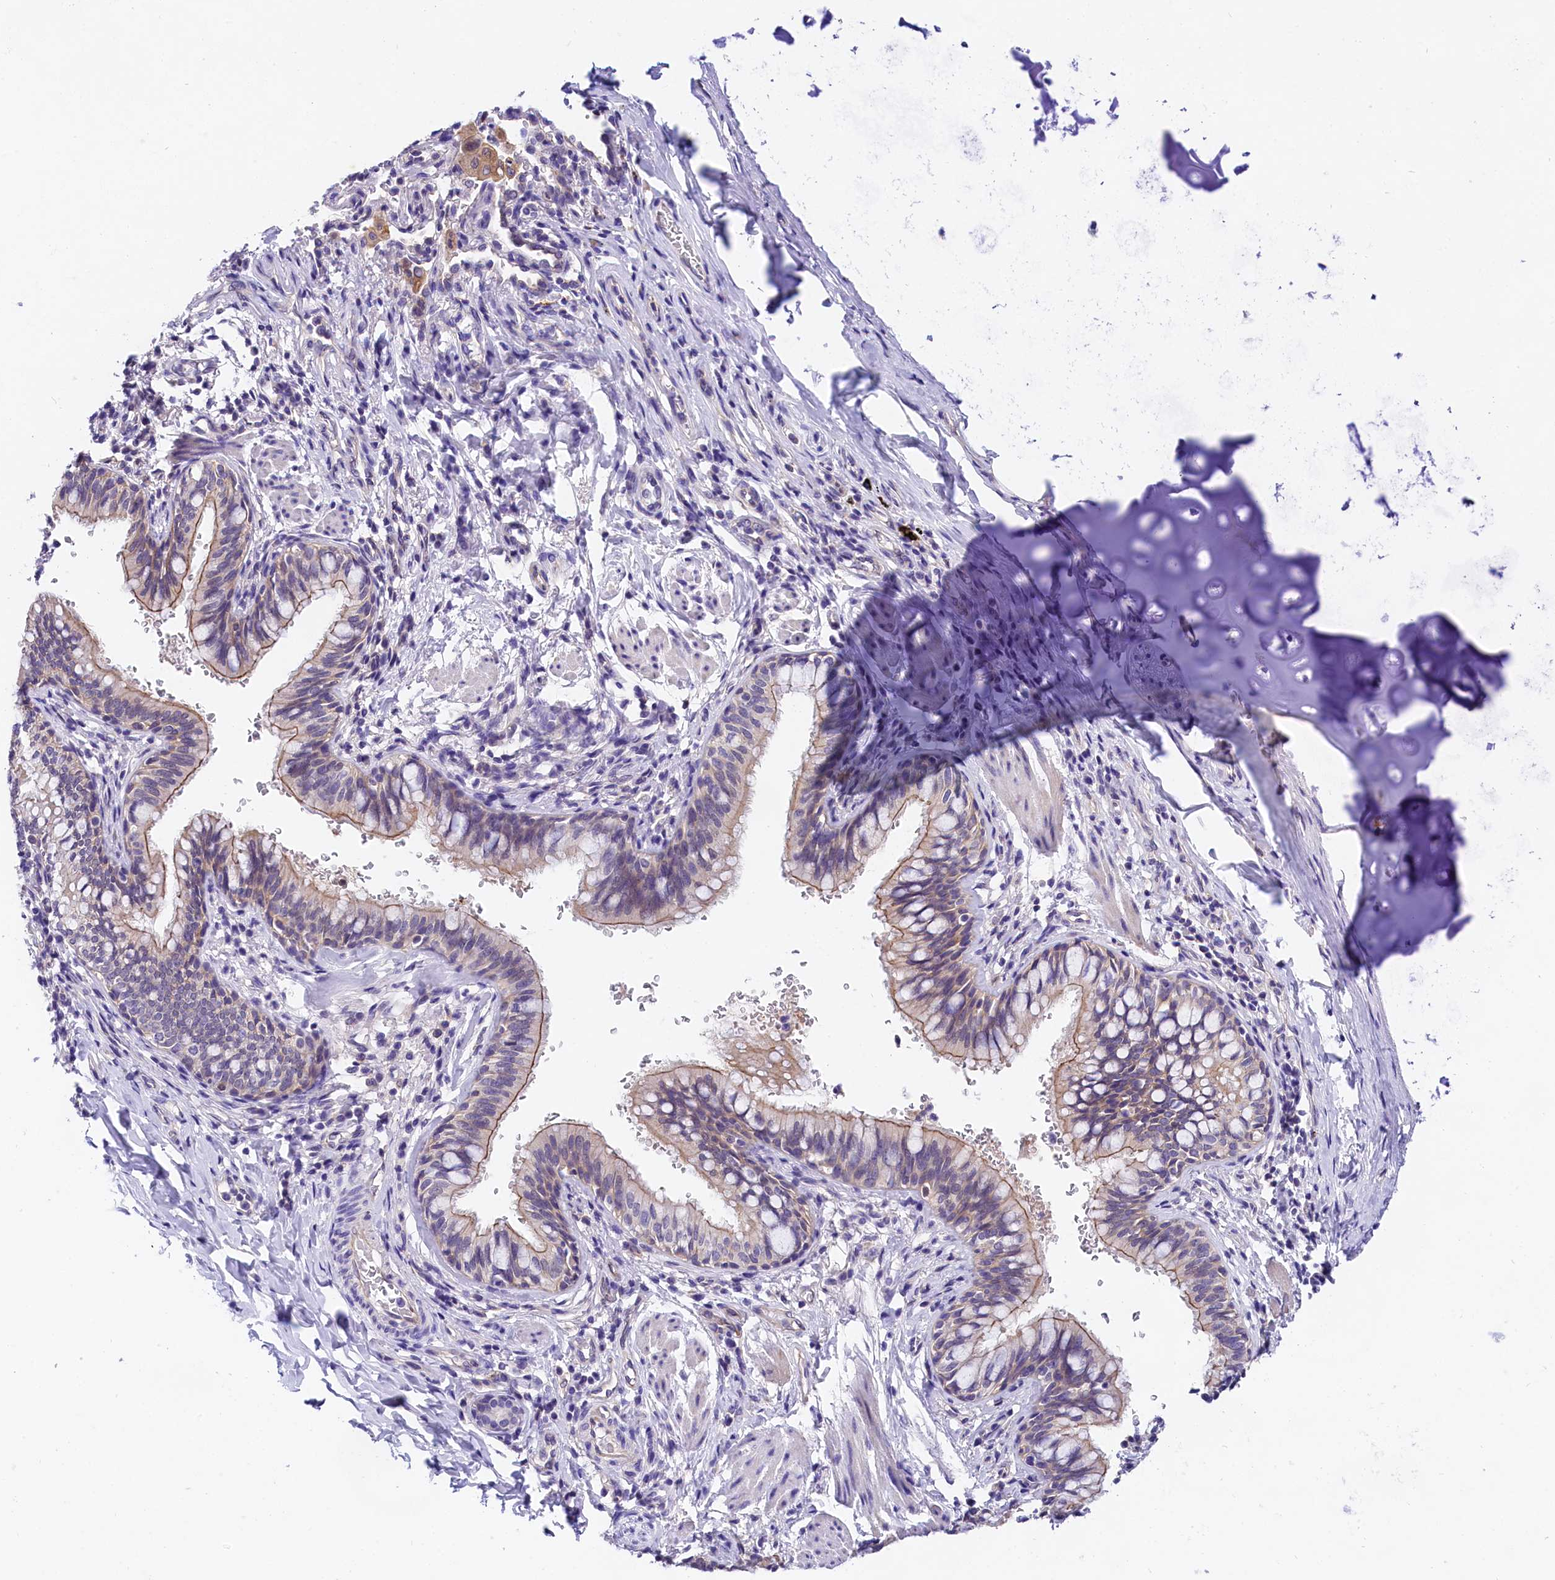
{"staining": {"intensity": "weak", "quantity": "25%-75%", "location": "cytoplasmic/membranous"}, "tissue": "bronchus", "cell_type": "Respiratory epithelial cells", "image_type": "normal", "snomed": [{"axis": "morphology", "description": "Normal tissue, NOS"}, {"axis": "topography", "description": "Cartilage tissue"}, {"axis": "topography", "description": "Bronchus"}], "caption": "This histopathology image displays normal bronchus stained with IHC to label a protein in brown. The cytoplasmic/membranous of respiratory epithelial cells show weak positivity for the protein. Nuclei are counter-stained blue.", "gene": "OAS3", "patient": {"sex": "female", "age": 36}}